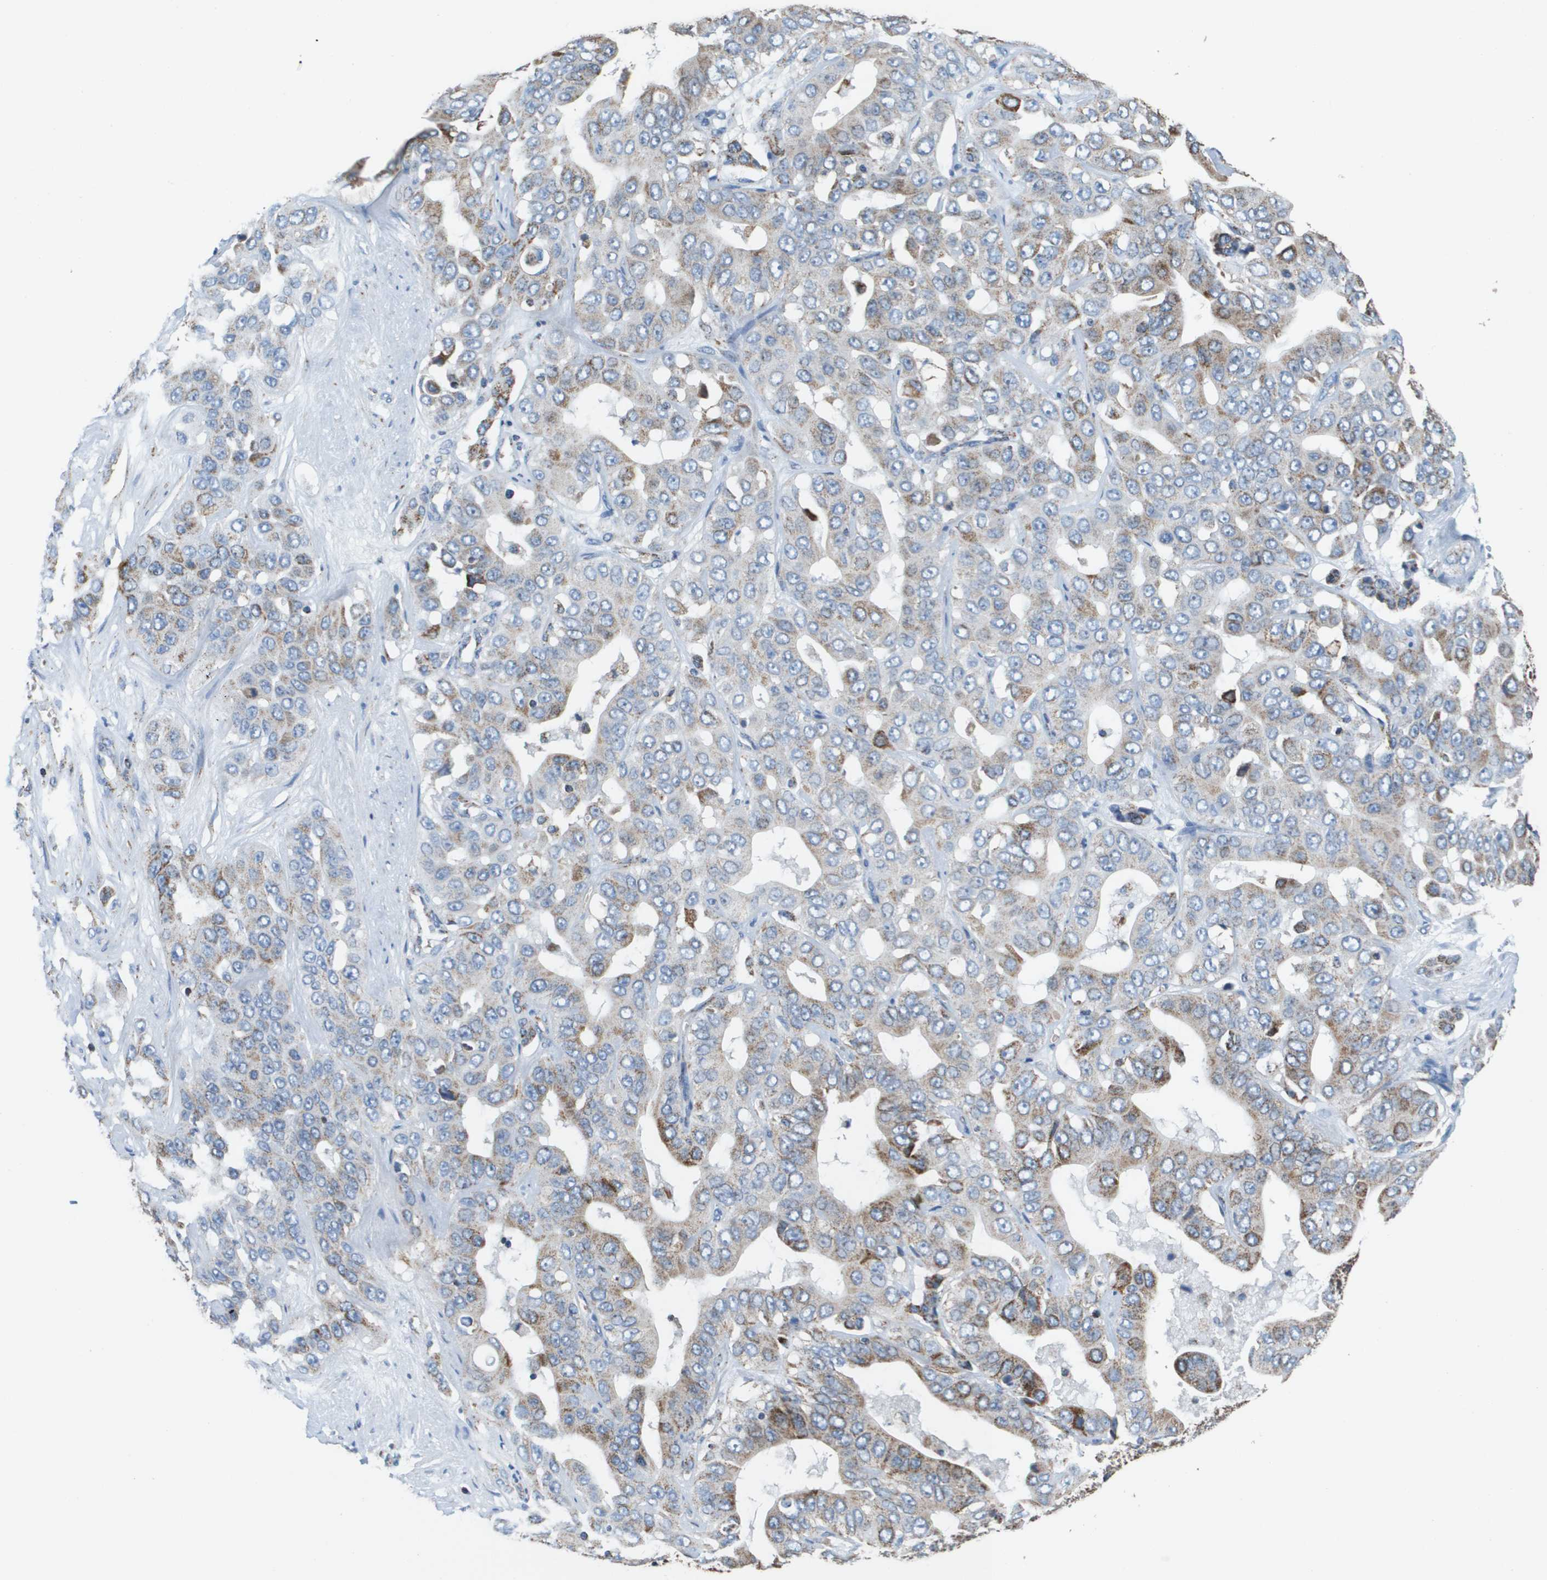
{"staining": {"intensity": "moderate", "quantity": ">75%", "location": "cytoplasmic/membranous"}, "tissue": "liver cancer", "cell_type": "Tumor cells", "image_type": "cancer", "snomed": [{"axis": "morphology", "description": "Cholangiocarcinoma"}, {"axis": "topography", "description": "Liver"}], "caption": "Protein analysis of liver cancer (cholangiocarcinoma) tissue demonstrates moderate cytoplasmic/membranous expression in about >75% of tumor cells.", "gene": "ATP5F1B", "patient": {"sex": "female", "age": 52}}